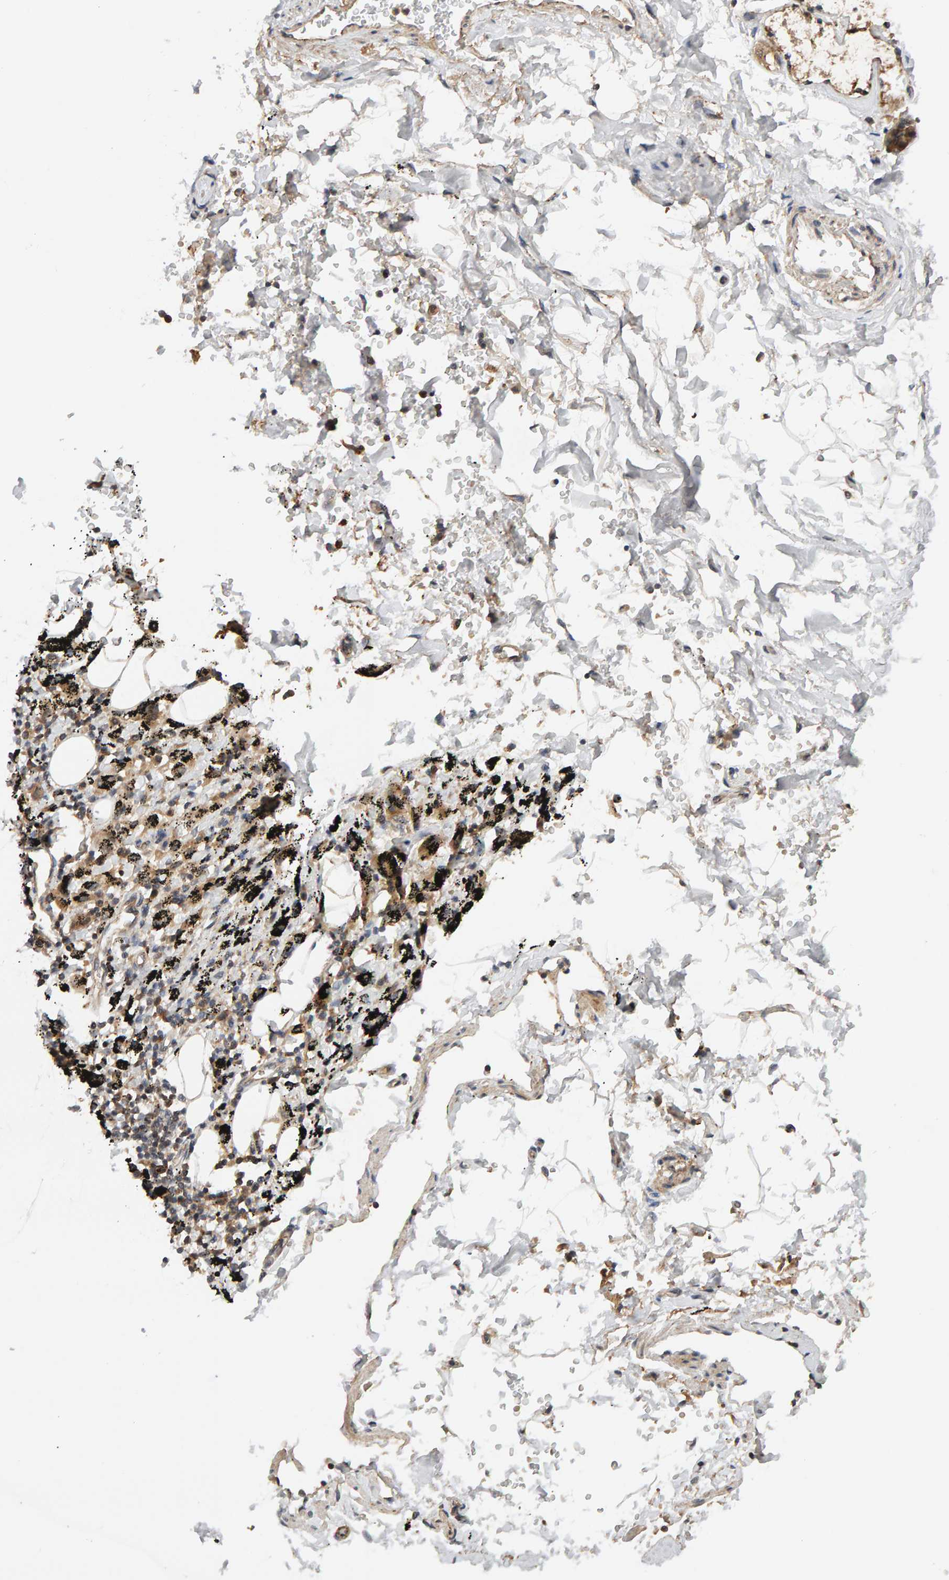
{"staining": {"intensity": "weak", "quantity": "<25%", "location": "cytoplasmic/membranous"}, "tissue": "adipose tissue", "cell_type": "Adipocytes", "image_type": "normal", "snomed": [{"axis": "morphology", "description": "Normal tissue, NOS"}, {"axis": "topography", "description": "Cartilage tissue"}, {"axis": "topography", "description": "Lung"}], "caption": "A high-resolution image shows IHC staining of benign adipose tissue, which reveals no significant staining in adipocytes. Nuclei are stained in blue.", "gene": "DNAJC7", "patient": {"sex": "female", "age": 77}}